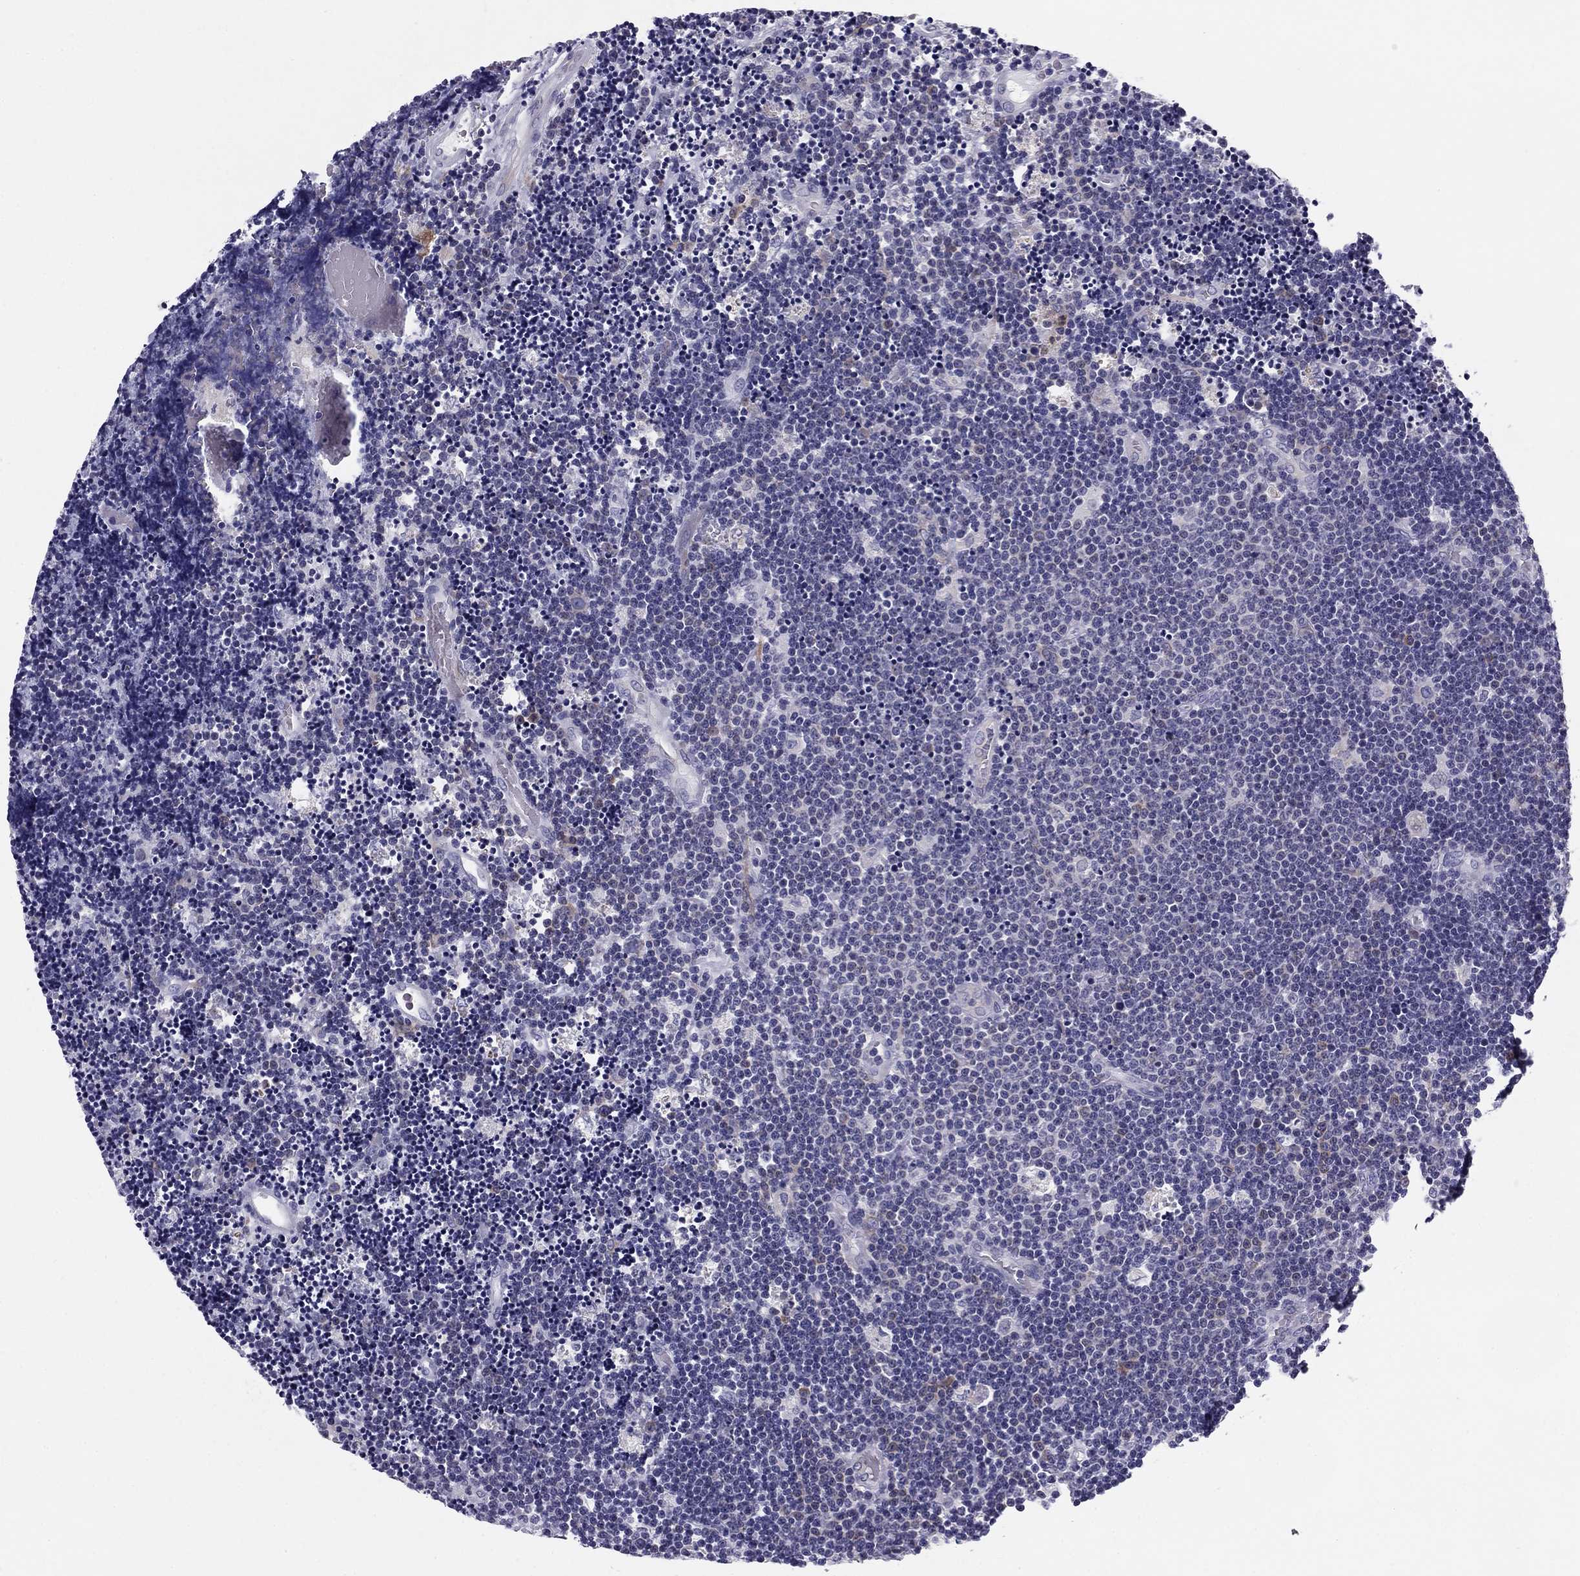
{"staining": {"intensity": "negative", "quantity": "none", "location": "none"}, "tissue": "lymphoma", "cell_type": "Tumor cells", "image_type": "cancer", "snomed": [{"axis": "morphology", "description": "Malignant lymphoma, non-Hodgkin's type, Low grade"}, {"axis": "topography", "description": "Brain"}], "caption": "Human lymphoma stained for a protein using immunohistochemistry exhibits no expression in tumor cells.", "gene": "TMED3", "patient": {"sex": "female", "age": 66}}